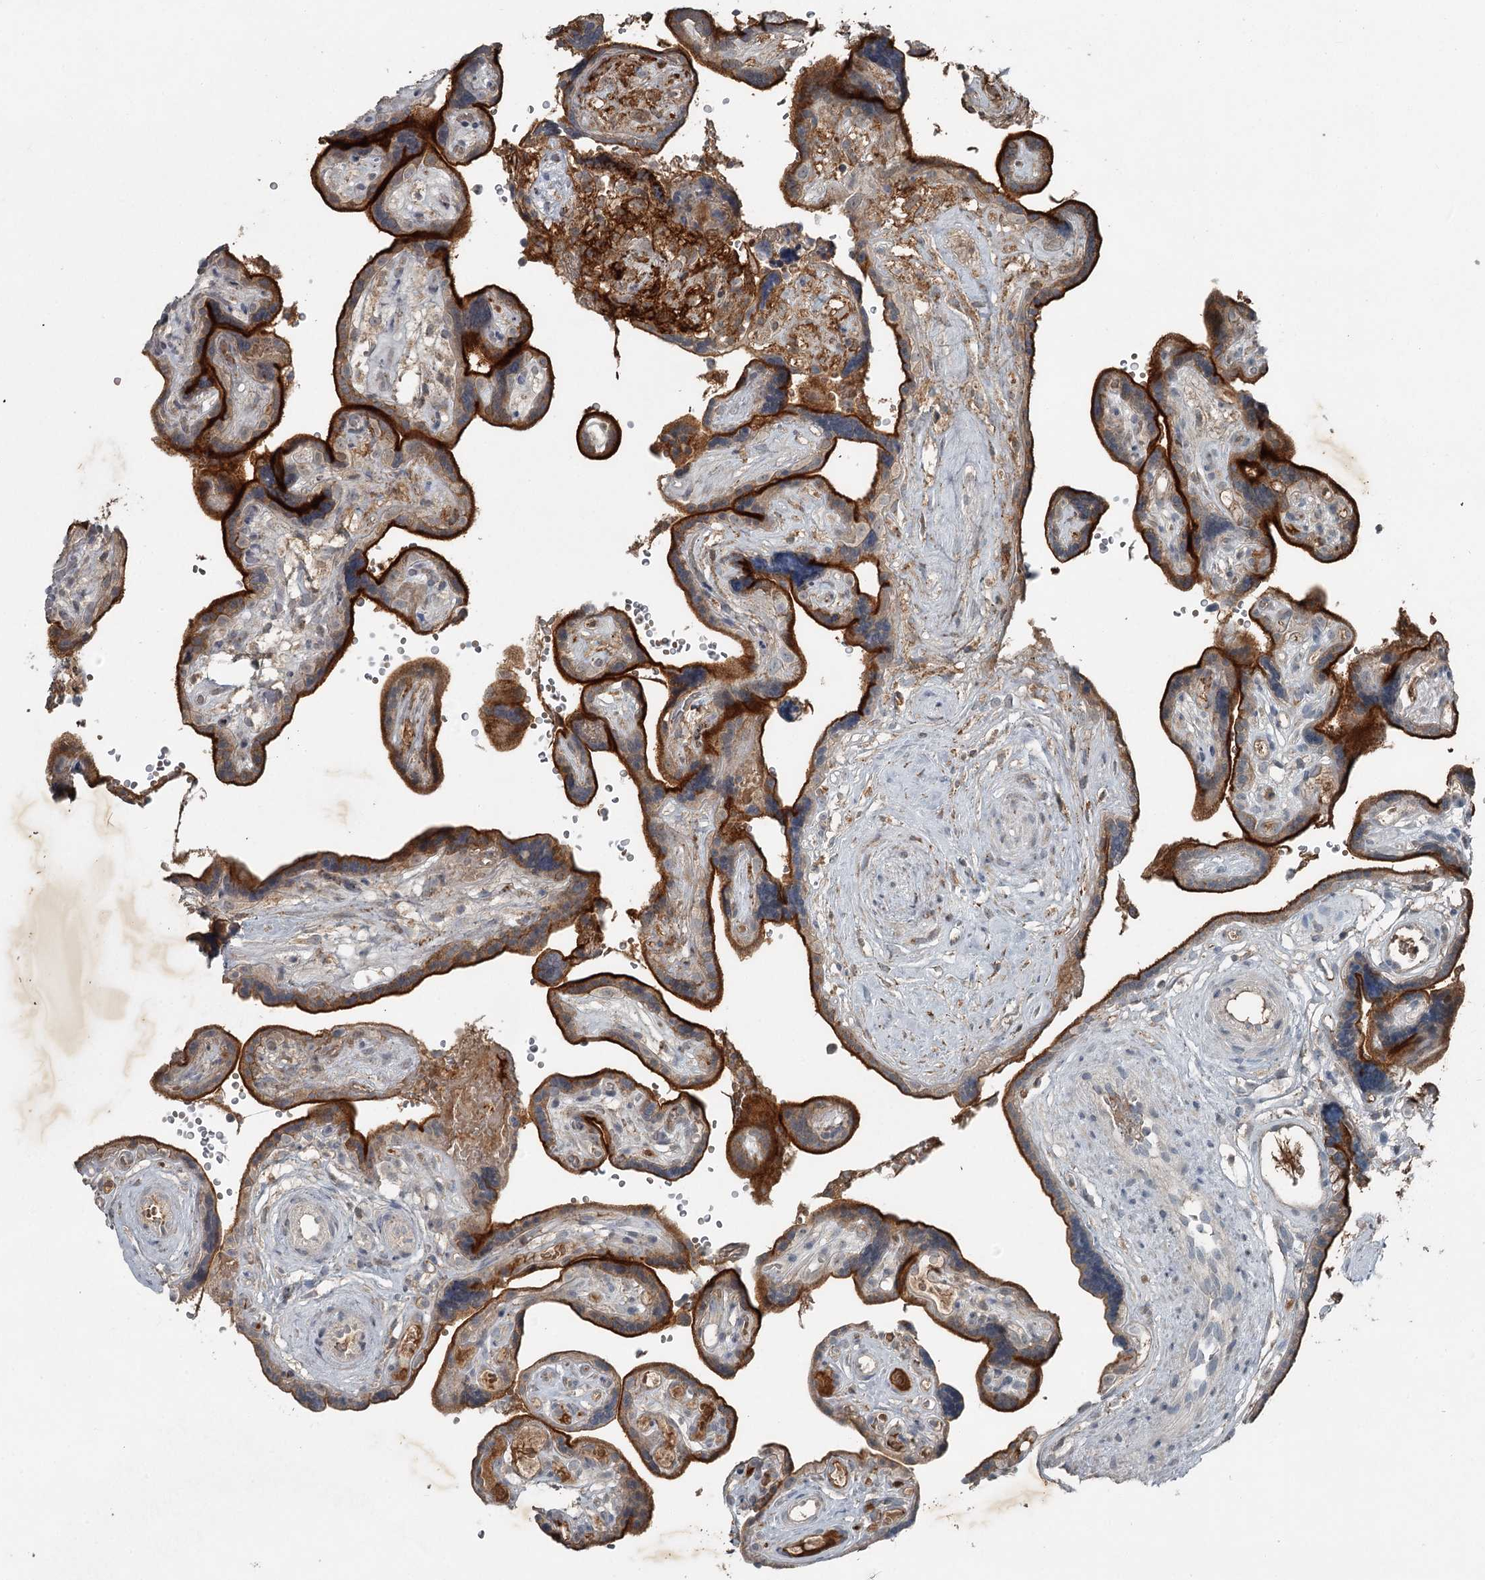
{"staining": {"intensity": "moderate", "quantity": "25%-75%", "location": "cytoplasmic/membranous"}, "tissue": "placenta", "cell_type": "Decidual cells", "image_type": "normal", "snomed": [{"axis": "morphology", "description": "Normal tissue, NOS"}, {"axis": "topography", "description": "Placenta"}], "caption": "Immunohistochemical staining of normal placenta displays 25%-75% levels of moderate cytoplasmic/membranous protein positivity in approximately 25%-75% of decidual cells.", "gene": "SLC39A8", "patient": {"sex": "female", "age": 30}}